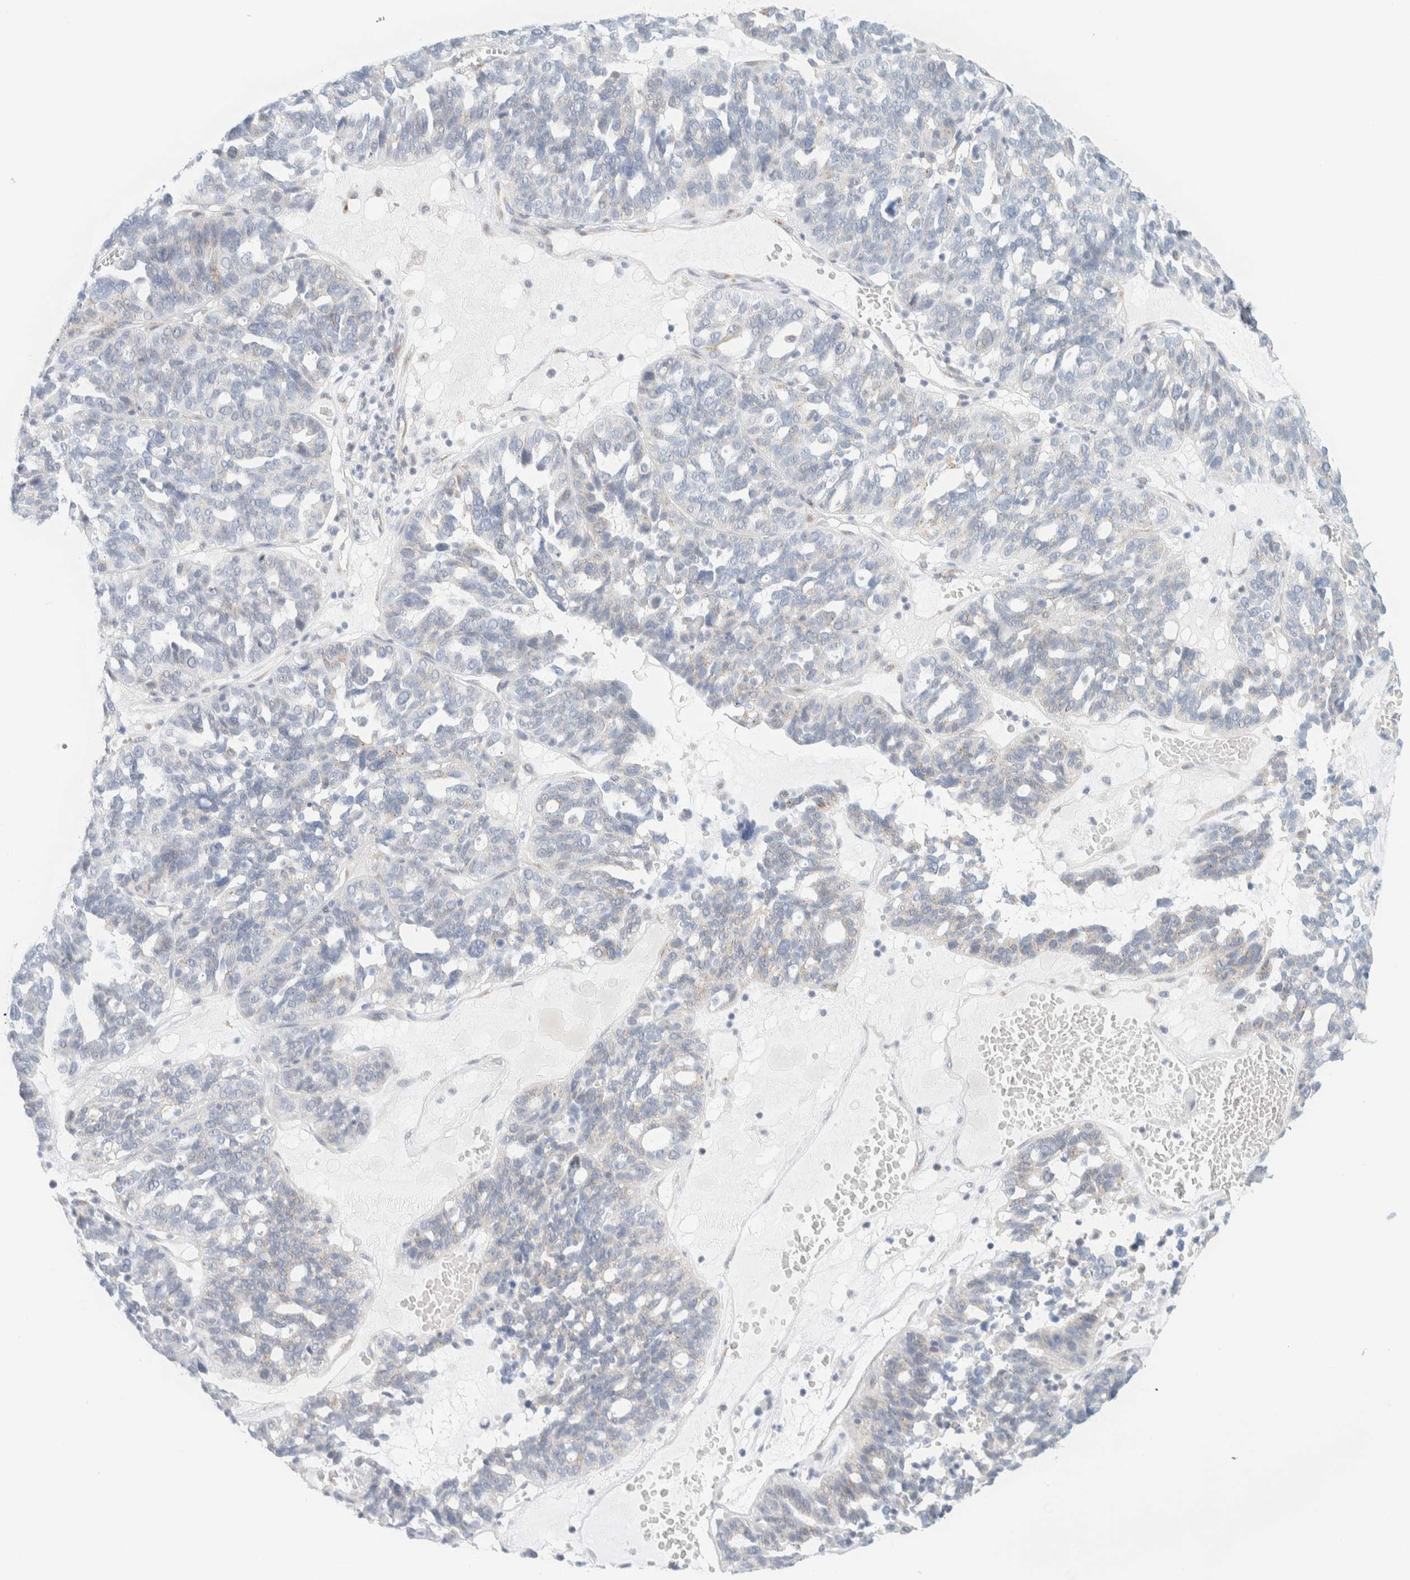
{"staining": {"intensity": "negative", "quantity": "none", "location": "none"}, "tissue": "ovarian cancer", "cell_type": "Tumor cells", "image_type": "cancer", "snomed": [{"axis": "morphology", "description": "Cystadenocarcinoma, serous, NOS"}, {"axis": "topography", "description": "Ovary"}], "caption": "An immunohistochemistry (IHC) micrograph of serous cystadenocarcinoma (ovarian) is shown. There is no staining in tumor cells of serous cystadenocarcinoma (ovarian).", "gene": "SPNS3", "patient": {"sex": "female", "age": 59}}